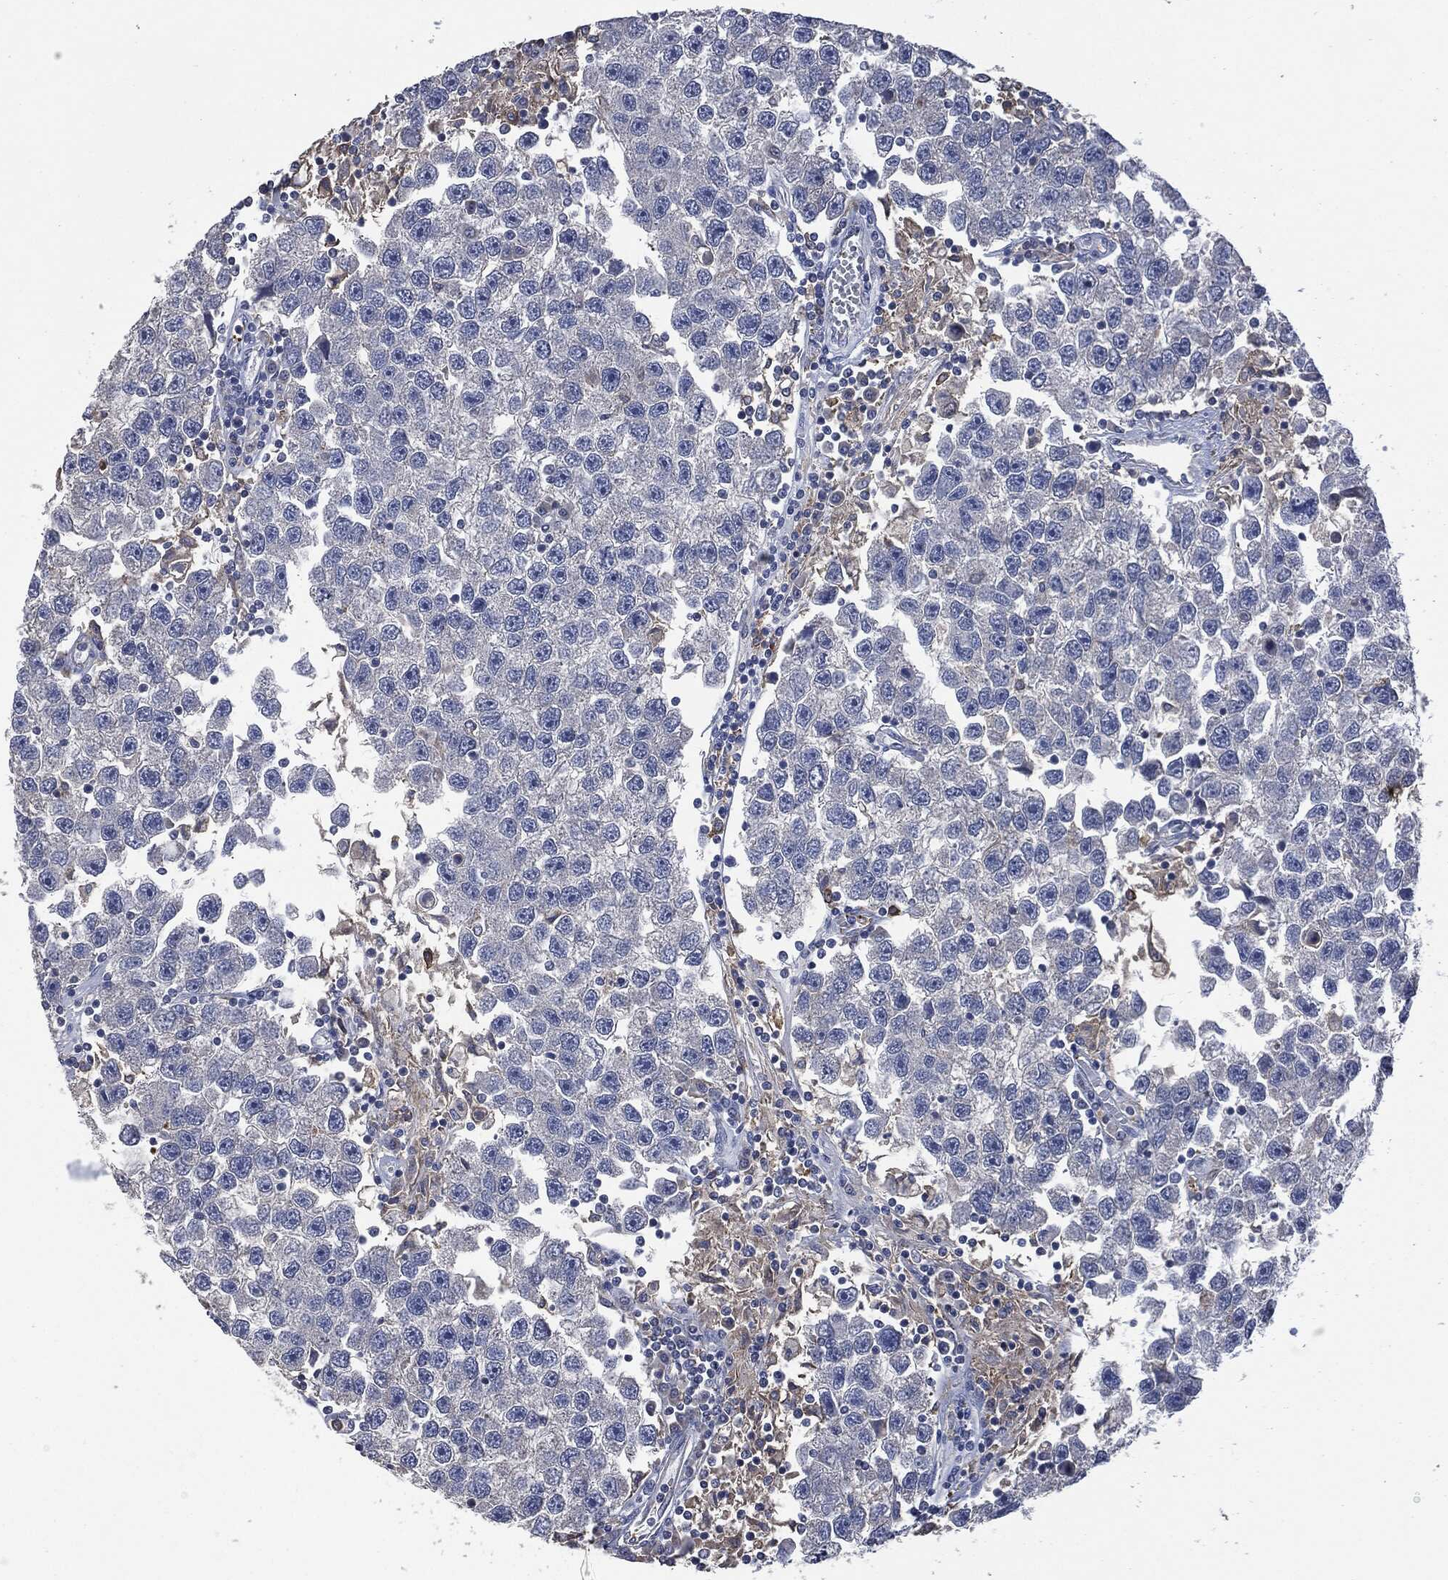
{"staining": {"intensity": "negative", "quantity": "none", "location": "none"}, "tissue": "testis cancer", "cell_type": "Tumor cells", "image_type": "cancer", "snomed": [{"axis": "morphology", "description": "Seminoma, NOS"}, {"axis": "topography", "description": "Testis"}], "caption": "The photomicrograph exhibits no significant staining in tumor cells of testis cancer (seminoma). (DAB IHC visualized using brightfield microscopy, high magnification).", "gene": "CD33", "patient": {"sex": "male", "age": 26}}